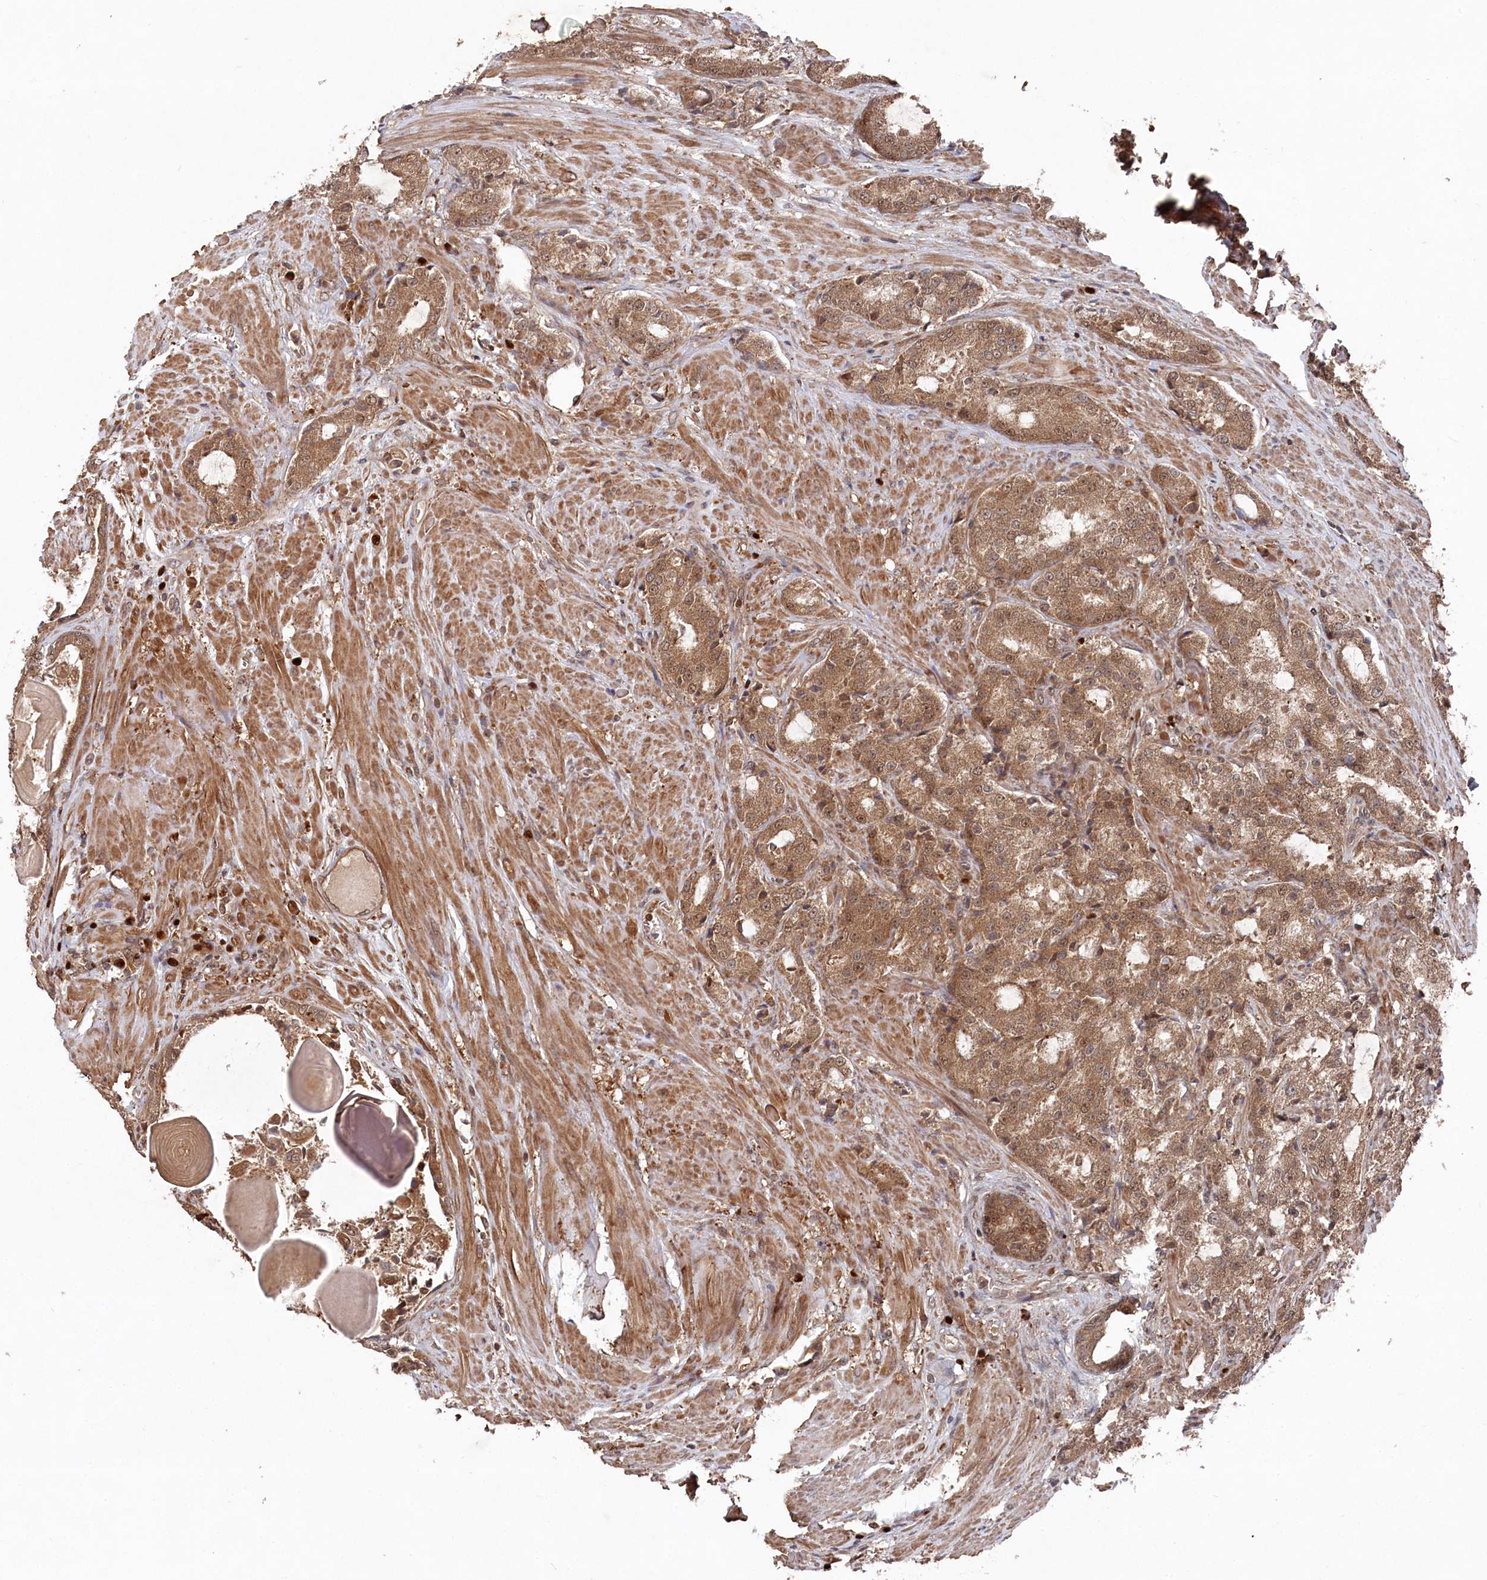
{"staining": {"intensity": "moderate", "quantity": ">75%", "location": "cytoplasmic/membranous,nuclear"}, "tissue": "prostate cancer", "cell_type": "Tumor cells", "image_type": "cancer", "snomed": [{"axis": "morphology", "description": "Adenocarcinoma, High grade"}, {"axis": "topography", "description": "Prostate"}], "caption": "Protein analysis of prostate cancer (high-grade adenocarcinoma) tissue demonstrates moderate cytoplasmic/membranous and nuclear staining in about >75% of tumor cells.", "gene": "BORCS7", "patient": {"sex": "male", "age": 66}}